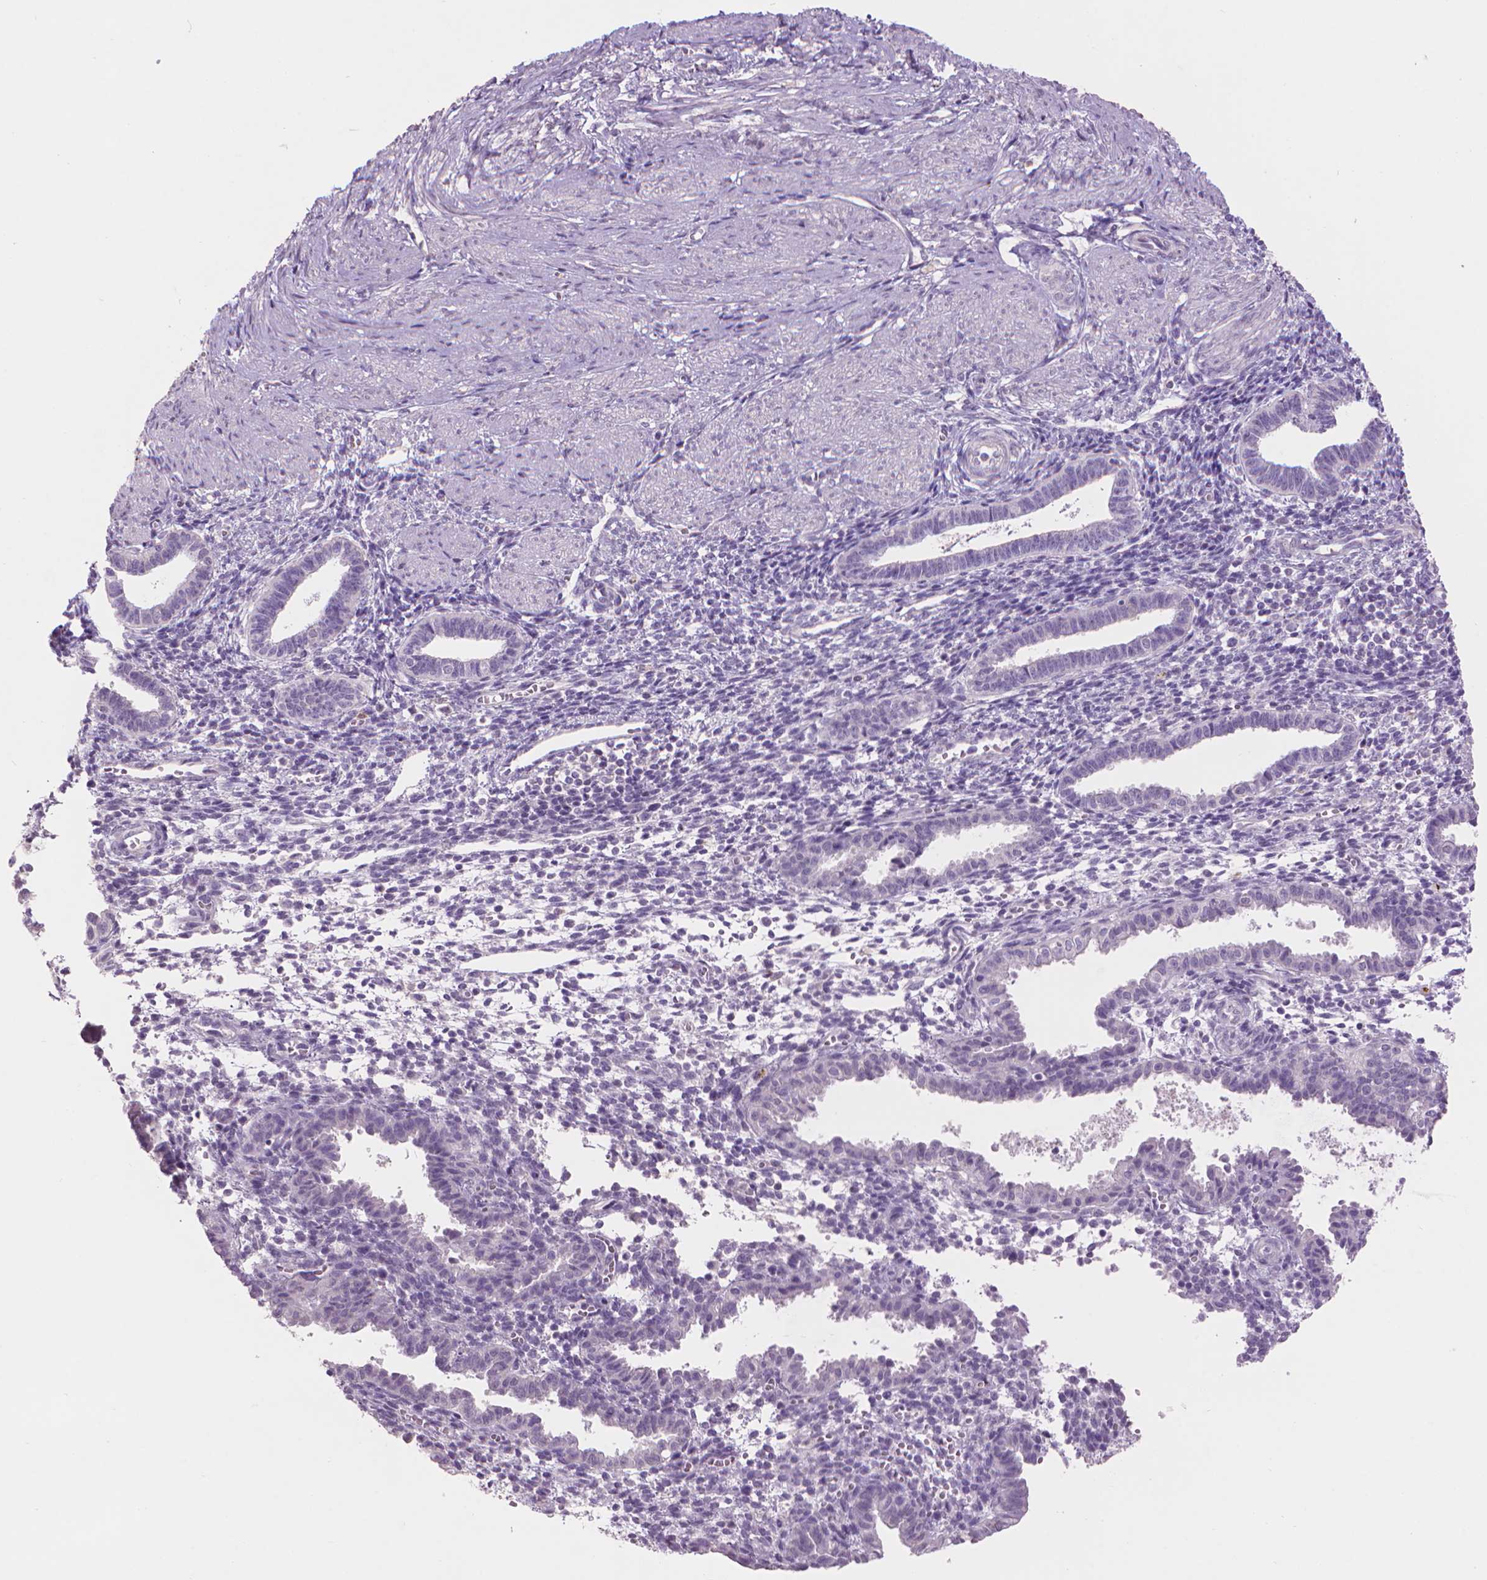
{"staining": {"intensity": "negative", "quantity": "none", "location": "none"}, "tissue": "endometrium", "cell_type": "Cells in endometrial stroma", "image_type": "normal", "snomed": [{"axis": "morphology", "description": "Normal tissue, NOS"}, {"axis": "topography", "description": "Endometrium"}], "caption": "A micrograph of endometrium stained for a protein shows no brown staining in cells in endometrial stroma.", "gene": "ENO2", "patient": {"sex": "female", "age": 37}}